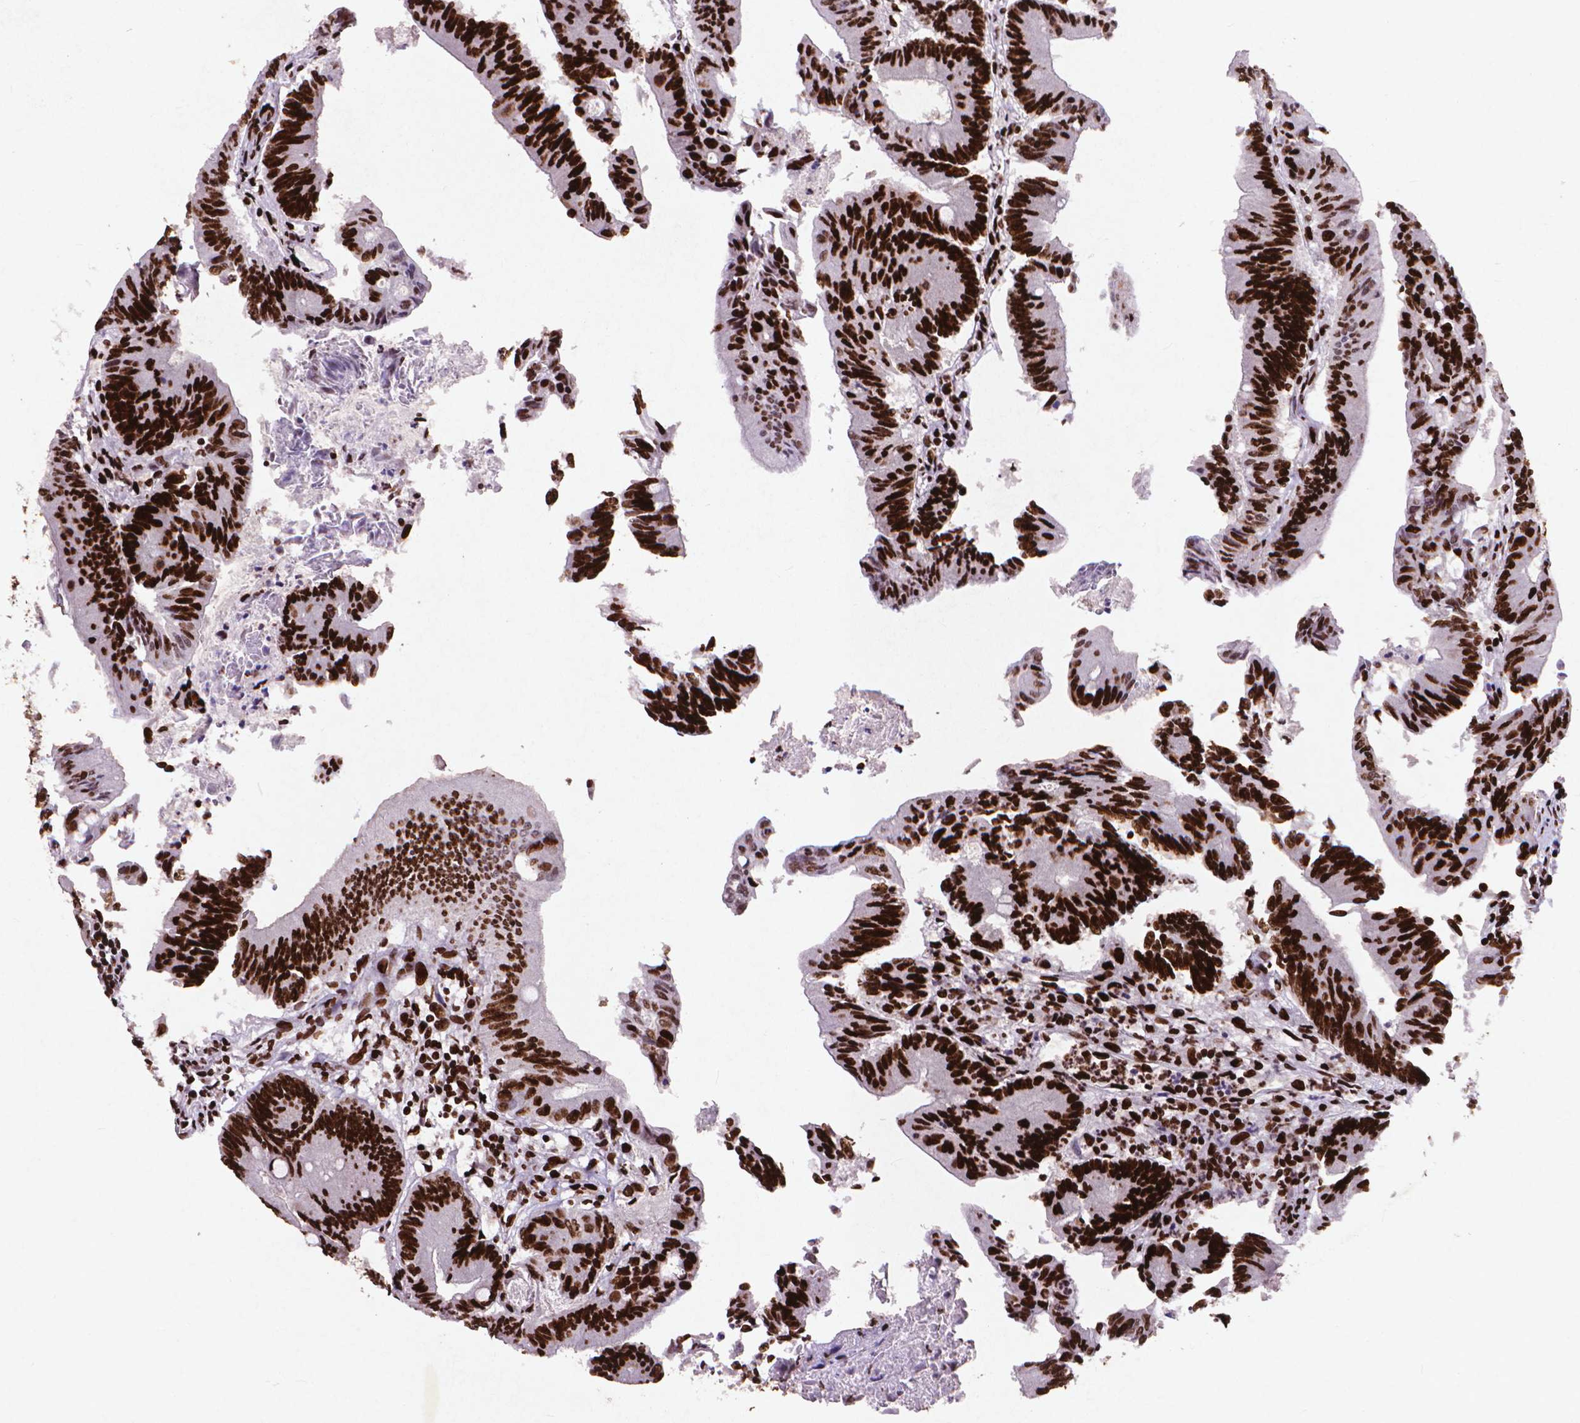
{"staining": {"intensity": "strong", "quantity": ">75%", "location": "nuclear"}, "tissue": "colorectal cancer", "cell_type": "Tumor cells", "image_type": "cancer", "snomed": [{"axis": "morphology", "description": "Adenocarcinoma, NOS"}, {"axis": "topography", "description": "Colon"}], "caption": "Protein expression analysis of human colorectal adenocarcinoma reveals strong nuclear positivity in about >75% of tumor cells.", "gene": "CITED2", "patient": {"sex": "female", "age": 70}}